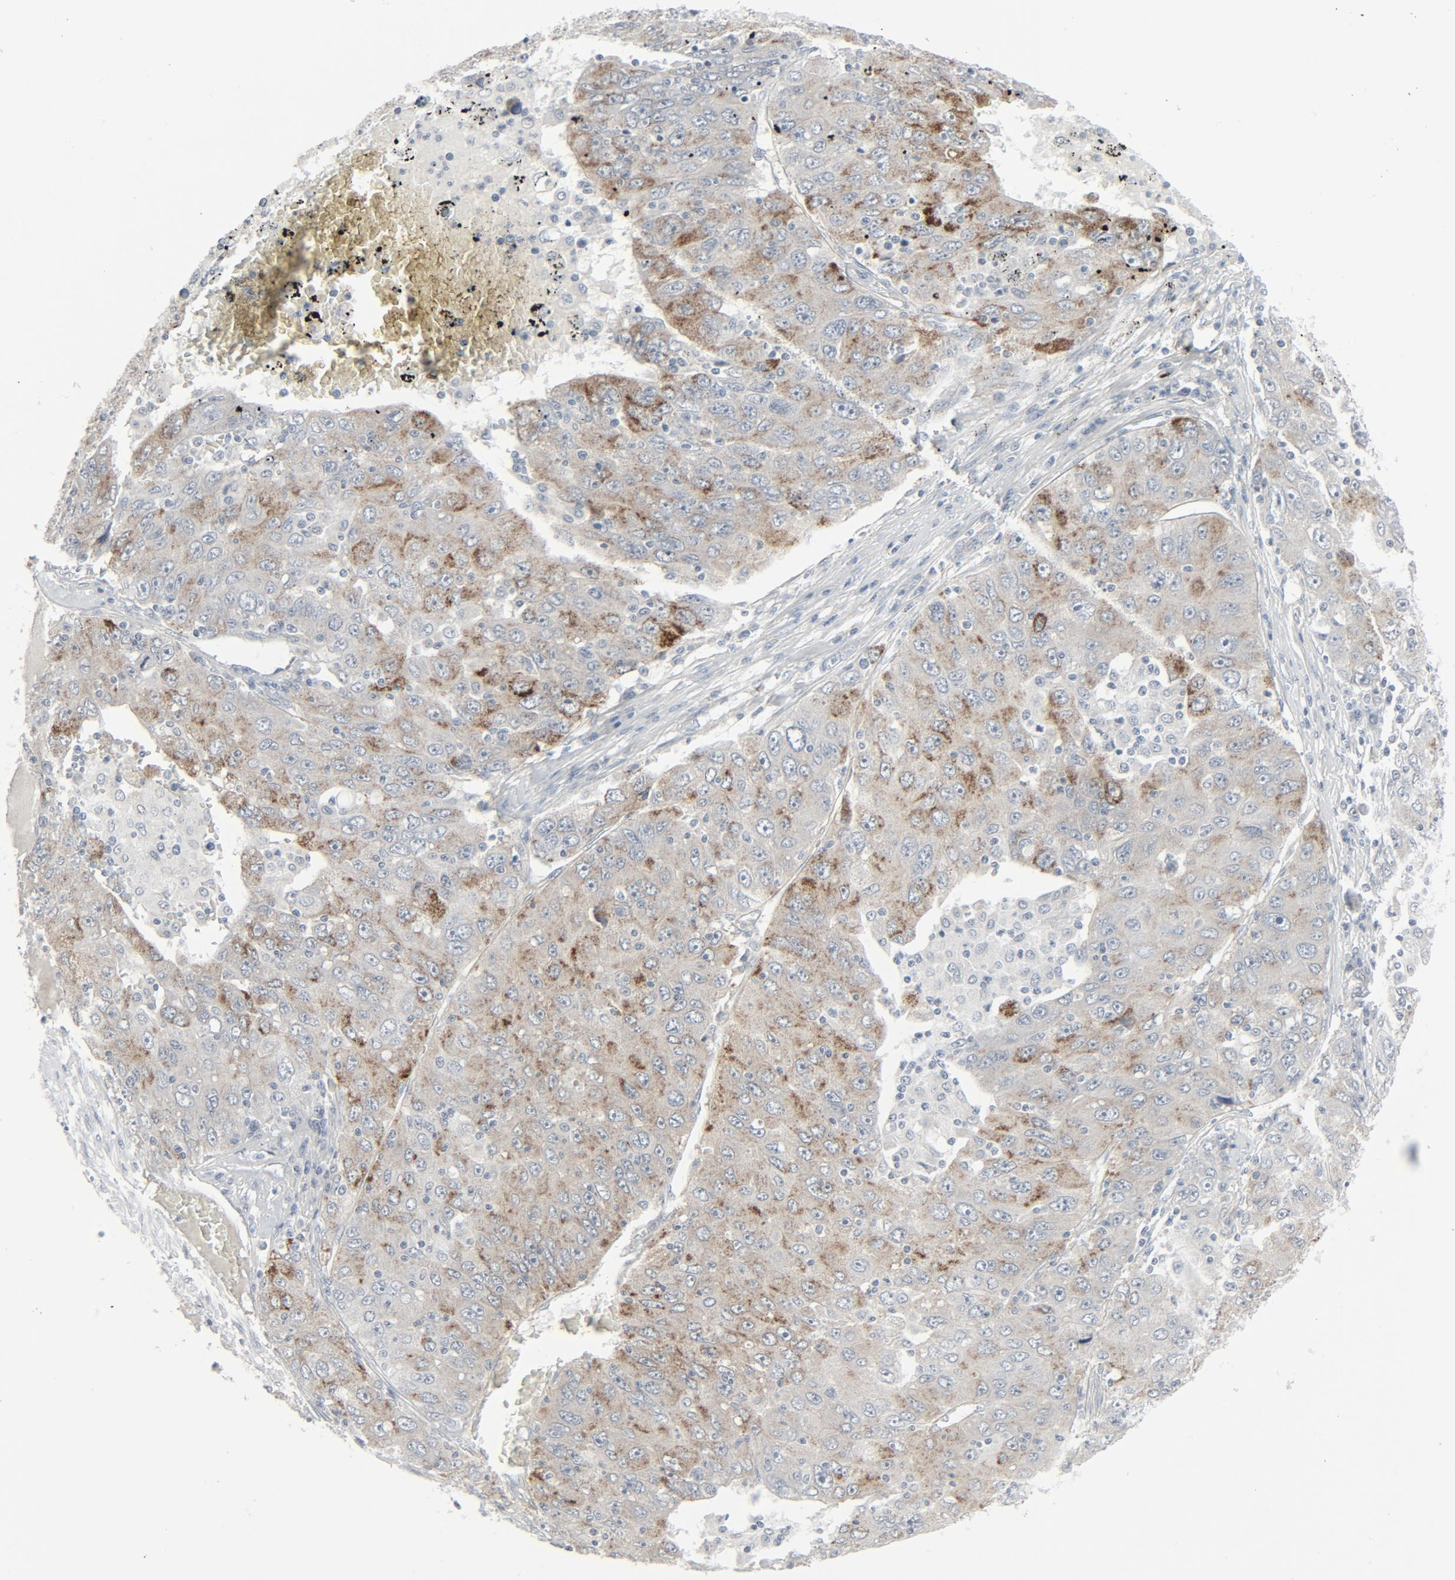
{"staining": {"intensity": "moderate", "quantity": "25%-75%", "location": "cytoplasmic/membranous"}, "tissue": "liver cancer", "cell_type": "Tumor cells", "image_type": "cancer", "snomed": [{"axis": "morphology", "description": "Carcinoma, Hepatocellular, NOS"}, {"axis": "topography", "description": "Liver"}], "caption": "Human liver hepatocellular carcinoma stained for a protein (brown) exhibits moderate cytoplasmic/membranous positive positivity in about 25%-75% of tumor cells.", "gene": "FGFR3", "patient": {"sex": "male", "age": 49}}